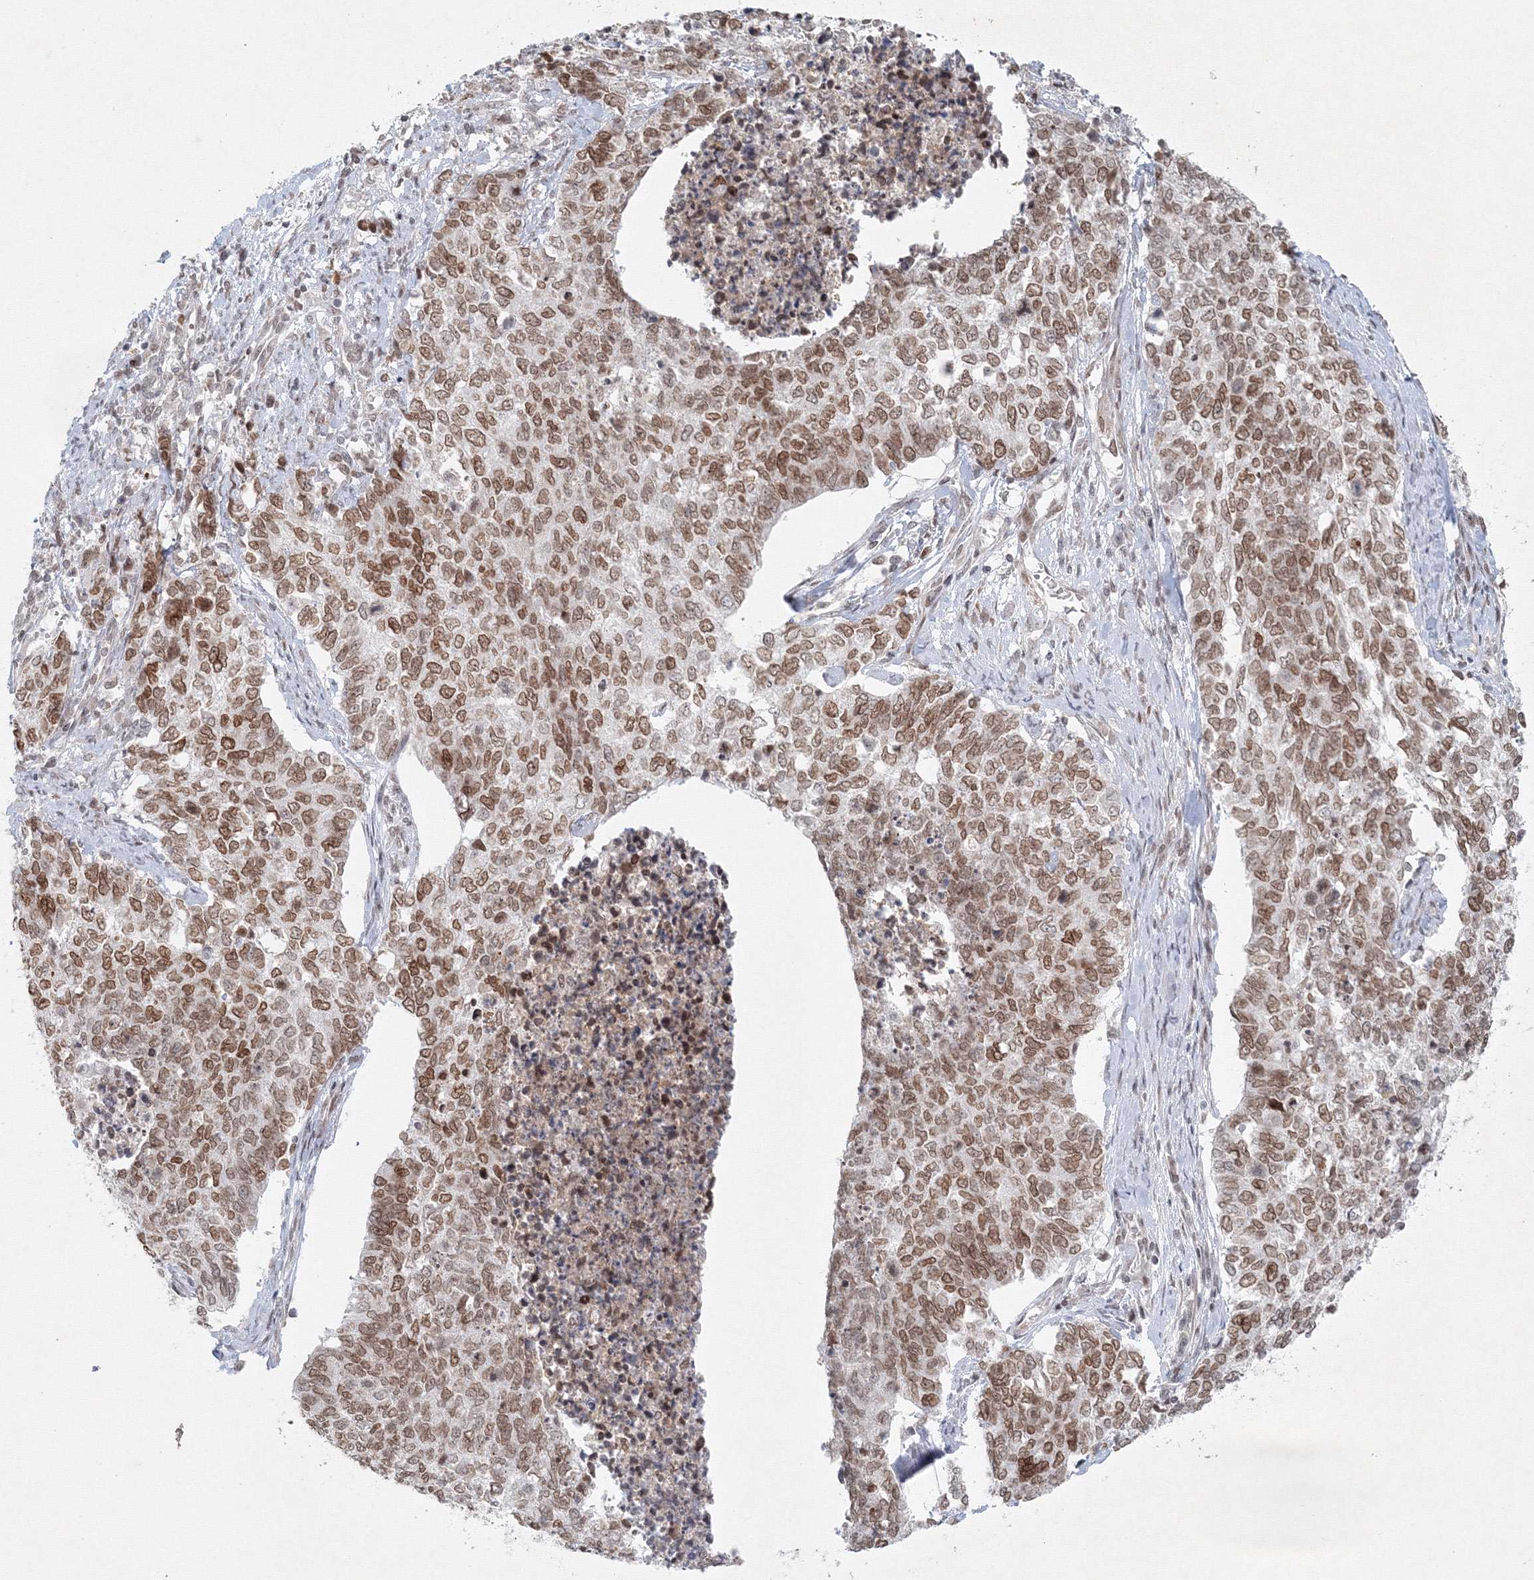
{"staining": {"intensity": "moderate", "quantity": ">75%", "location": "nuclear"}, "tissue": "cervical cancer", "cell_type": "Tumor cells", "image_type": "cancer", "snomed": [{"axis": "morphology", "description": "Squamous cell carcinoma, NOS"}, {"axis": "topography", "description": "Cervix"}], "caption": "Immunohistochemistry (DAB) staining of cervical cancer displays moderate nuclear protein expression in approximately >75% of tumor cells. Nuclei are stained in blue.", "gene": "KIF4A", "patient": {"sex": "female", "age": 63}}